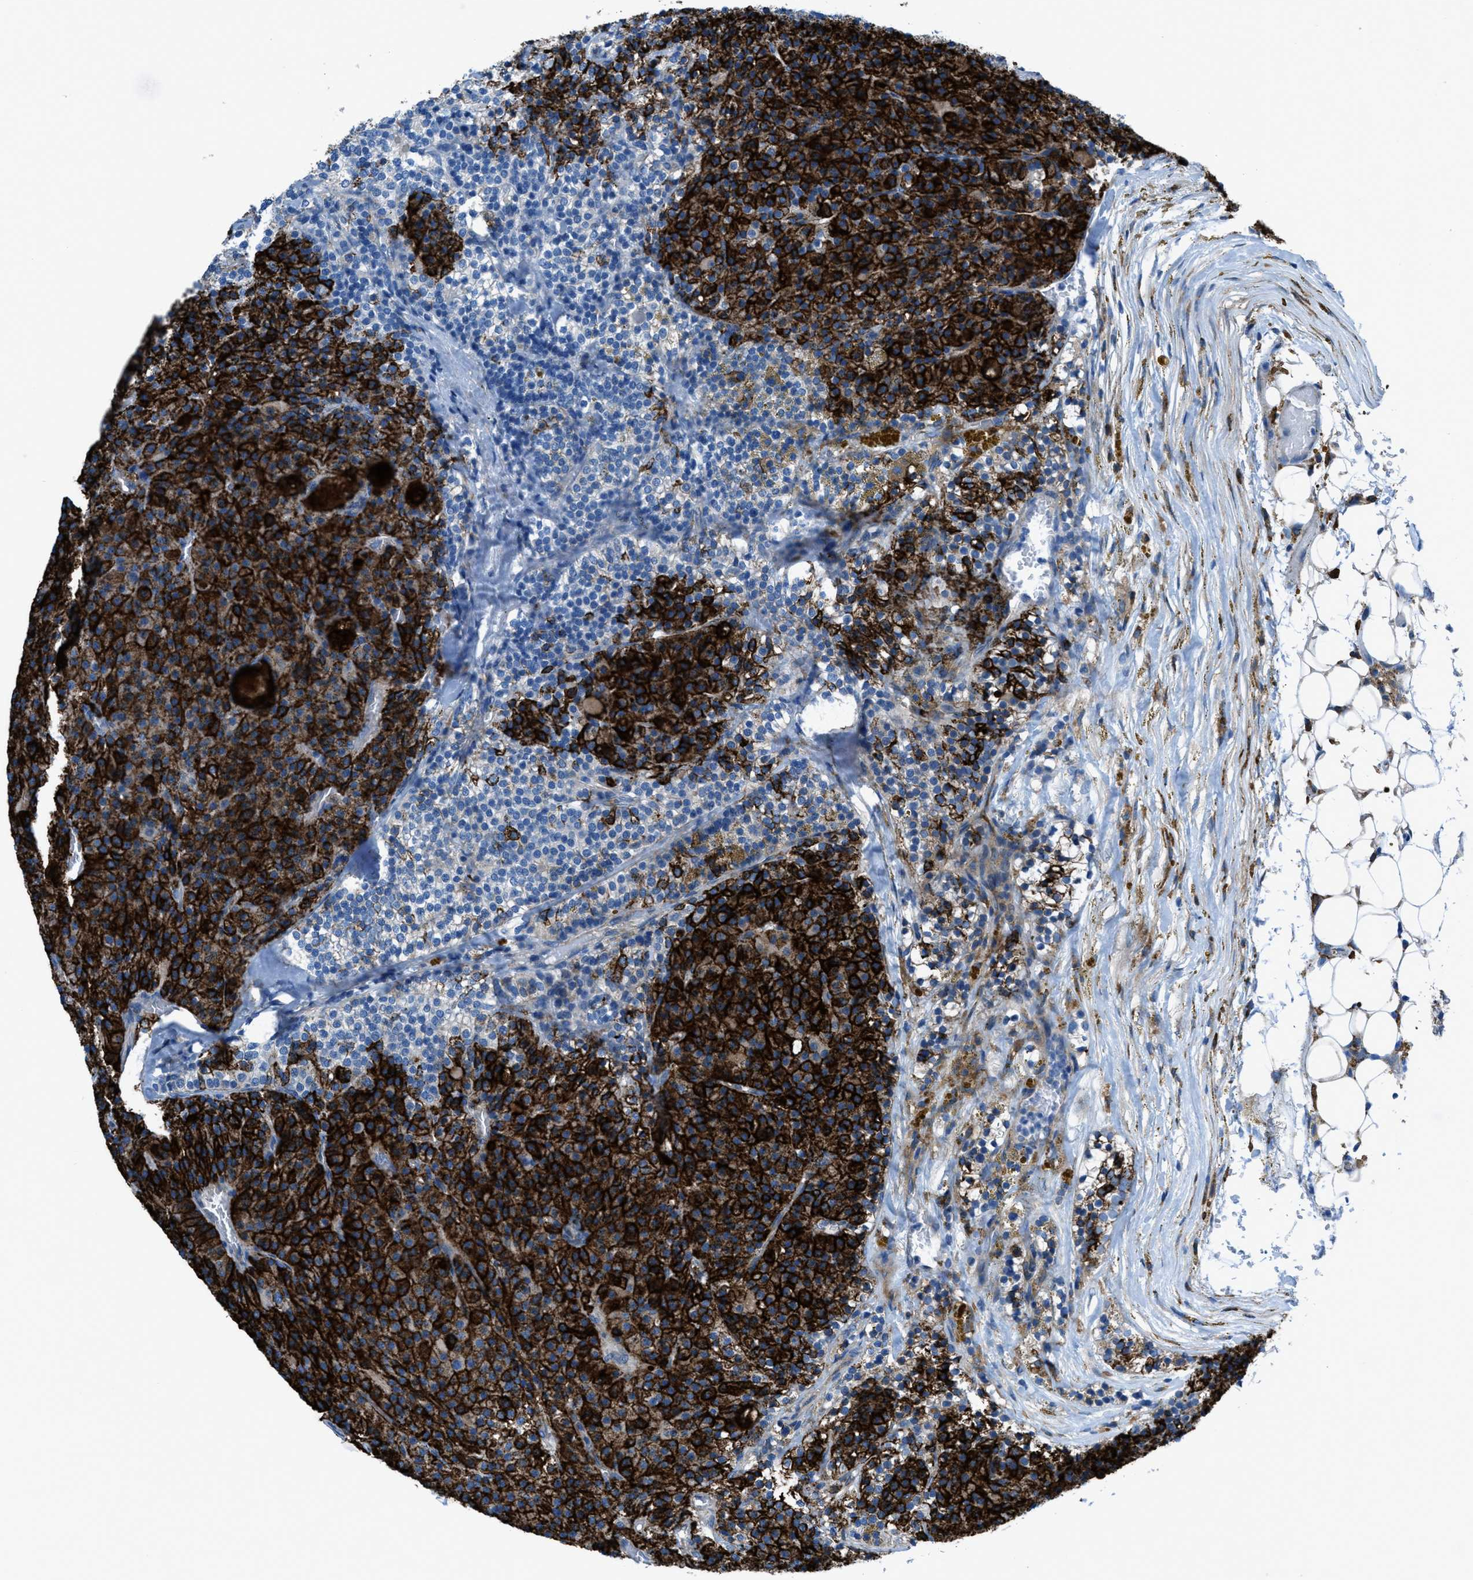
{"staining": {"intensity": "strong", "quantity": ">75%", "location": "cytoplasmic/membranous"}, "tissue": "parathyroid gland", "cell_type": "Glandular cells", "image_type": "normal", "snomed": [{"axis": "morphology", "description": "Normal tissue, NOS"}, {"axis": "morphology", "description": "Adenoma, NOS"}, {"axis": "topography", "description": "Parathyroid gland"}], "caption": "Benign parathyroid gland was stained to show a protein in brown. There is high levels of strong cytoplasmic/membranous staining in approximately >75% of glandular cells.", "gene": "EGFR", "patient": {"sex": "male", "age": 75}}